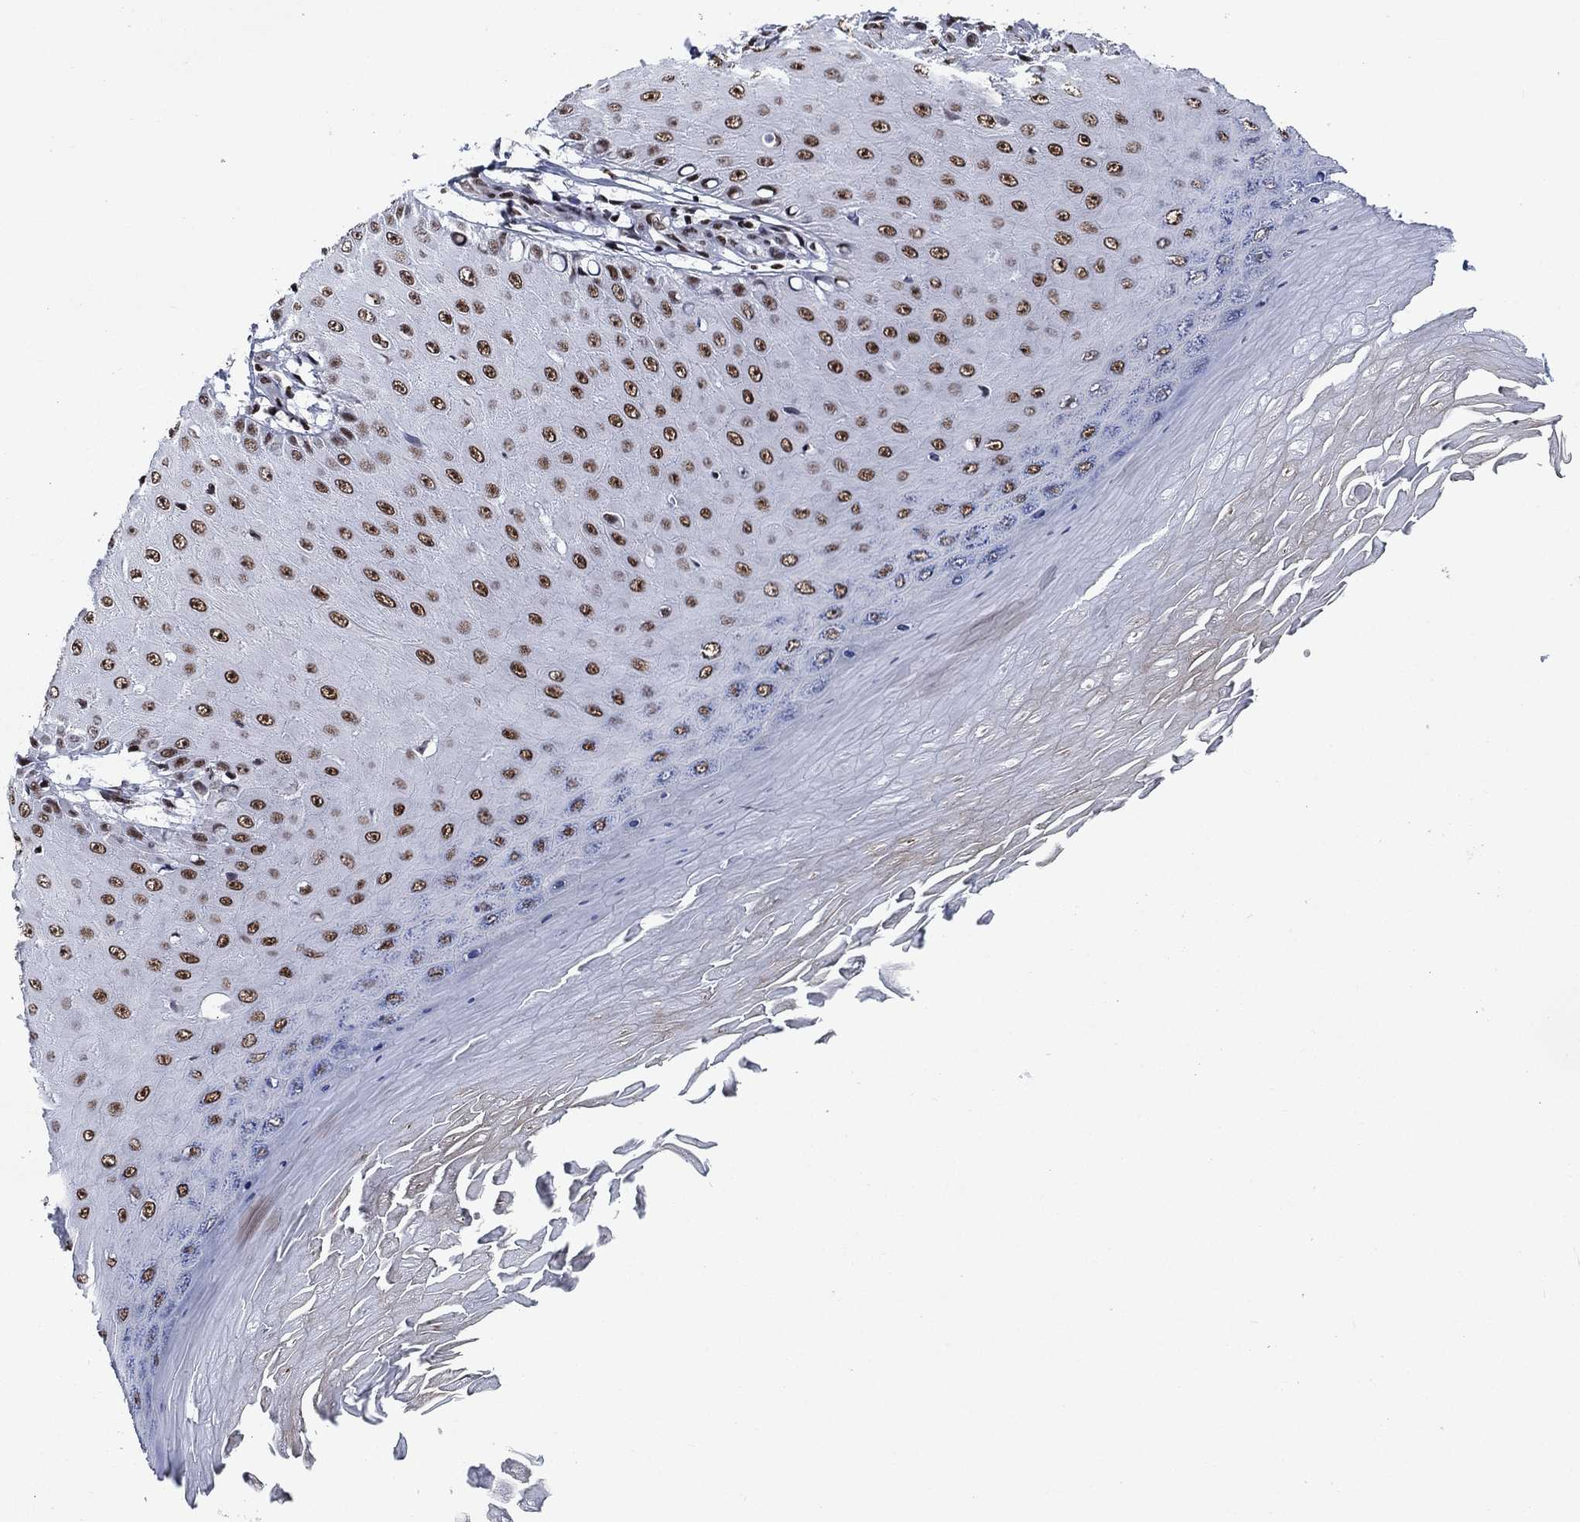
{"staining": {"intensity": "strong", "quantity": ">75%", "location": "nuclear"}, "tissue": "skin cancer", "cell_type": "Tumor cells", "image_type": "cancer", "snomed": [{"axis": "morphology", "description": "Inflammation, NOS"}, {"axis": "morphology", "description": "Squamous cell carcinoma, NOS"}, {"axis": "topography", "description": "Skin"}], "caption": "Skin cancer (squamous cell carcinoma) stained with a brown dye shows strong nuclear positive expression in about >75% of tumor cells.", "gene": "RPRD1B", "patient": {"sex": "male", "age": 70}}